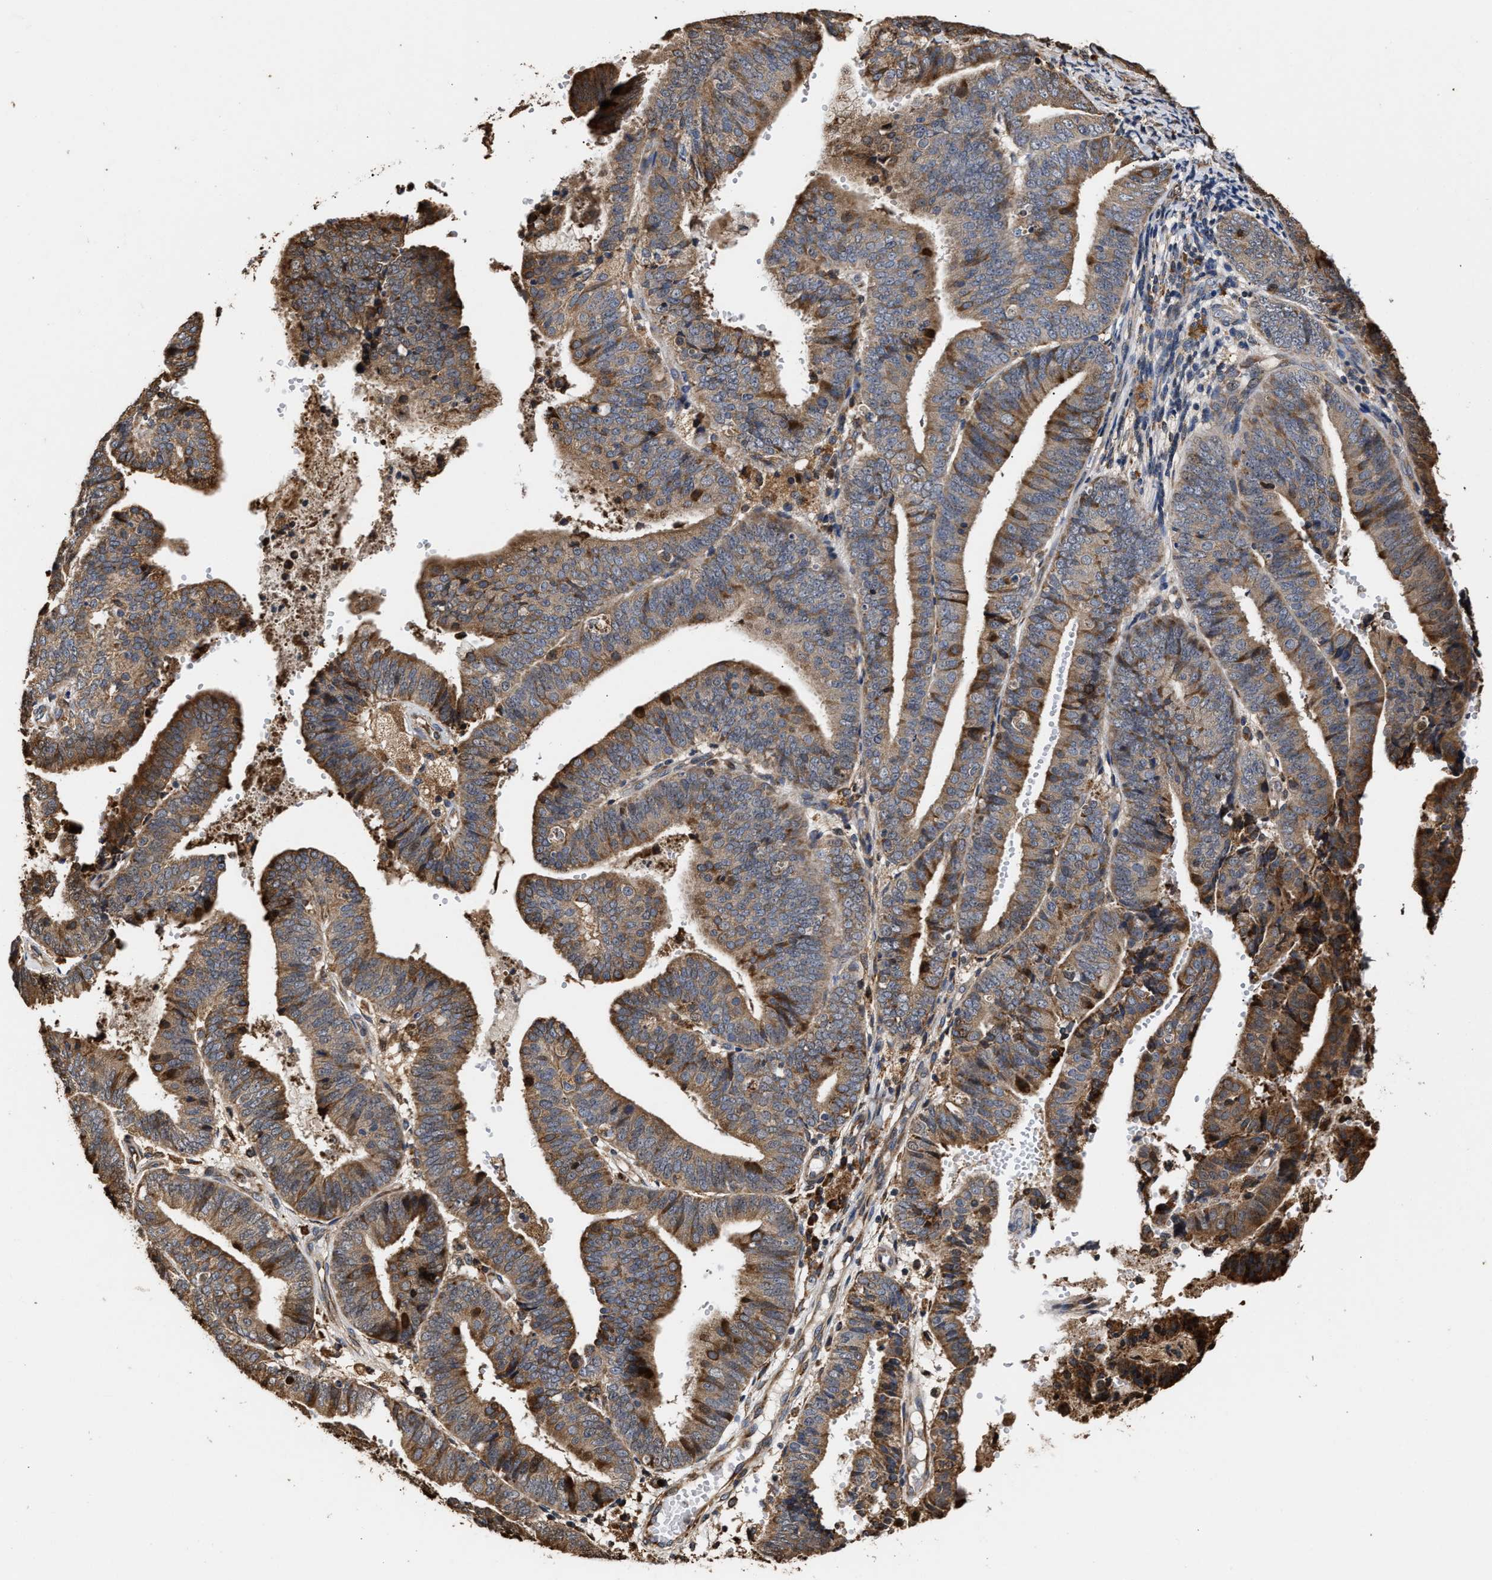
{"staining": {"intensity": "moderate", "quantity": ">75%", "location": "cytoplasmic/membranous"}, "tissue": "endometrial cancer", "cell_type": "Tumor cells", "image_type": "cancer", "snomed": [{"axis": "morphology", "description": "Adenocarcinoma, NOS"}, {"axis": "topography", "description": "Endometrium"}], "caption": "Adenocarcinoma (endometrial) tissue shows moderate cytoplasmic/membranous expression in approximately >75% of tumor cells, visualized by immunohistochemistry.", "gene": "GOSR1", "patient": {"sex": "female", "age": 63}}